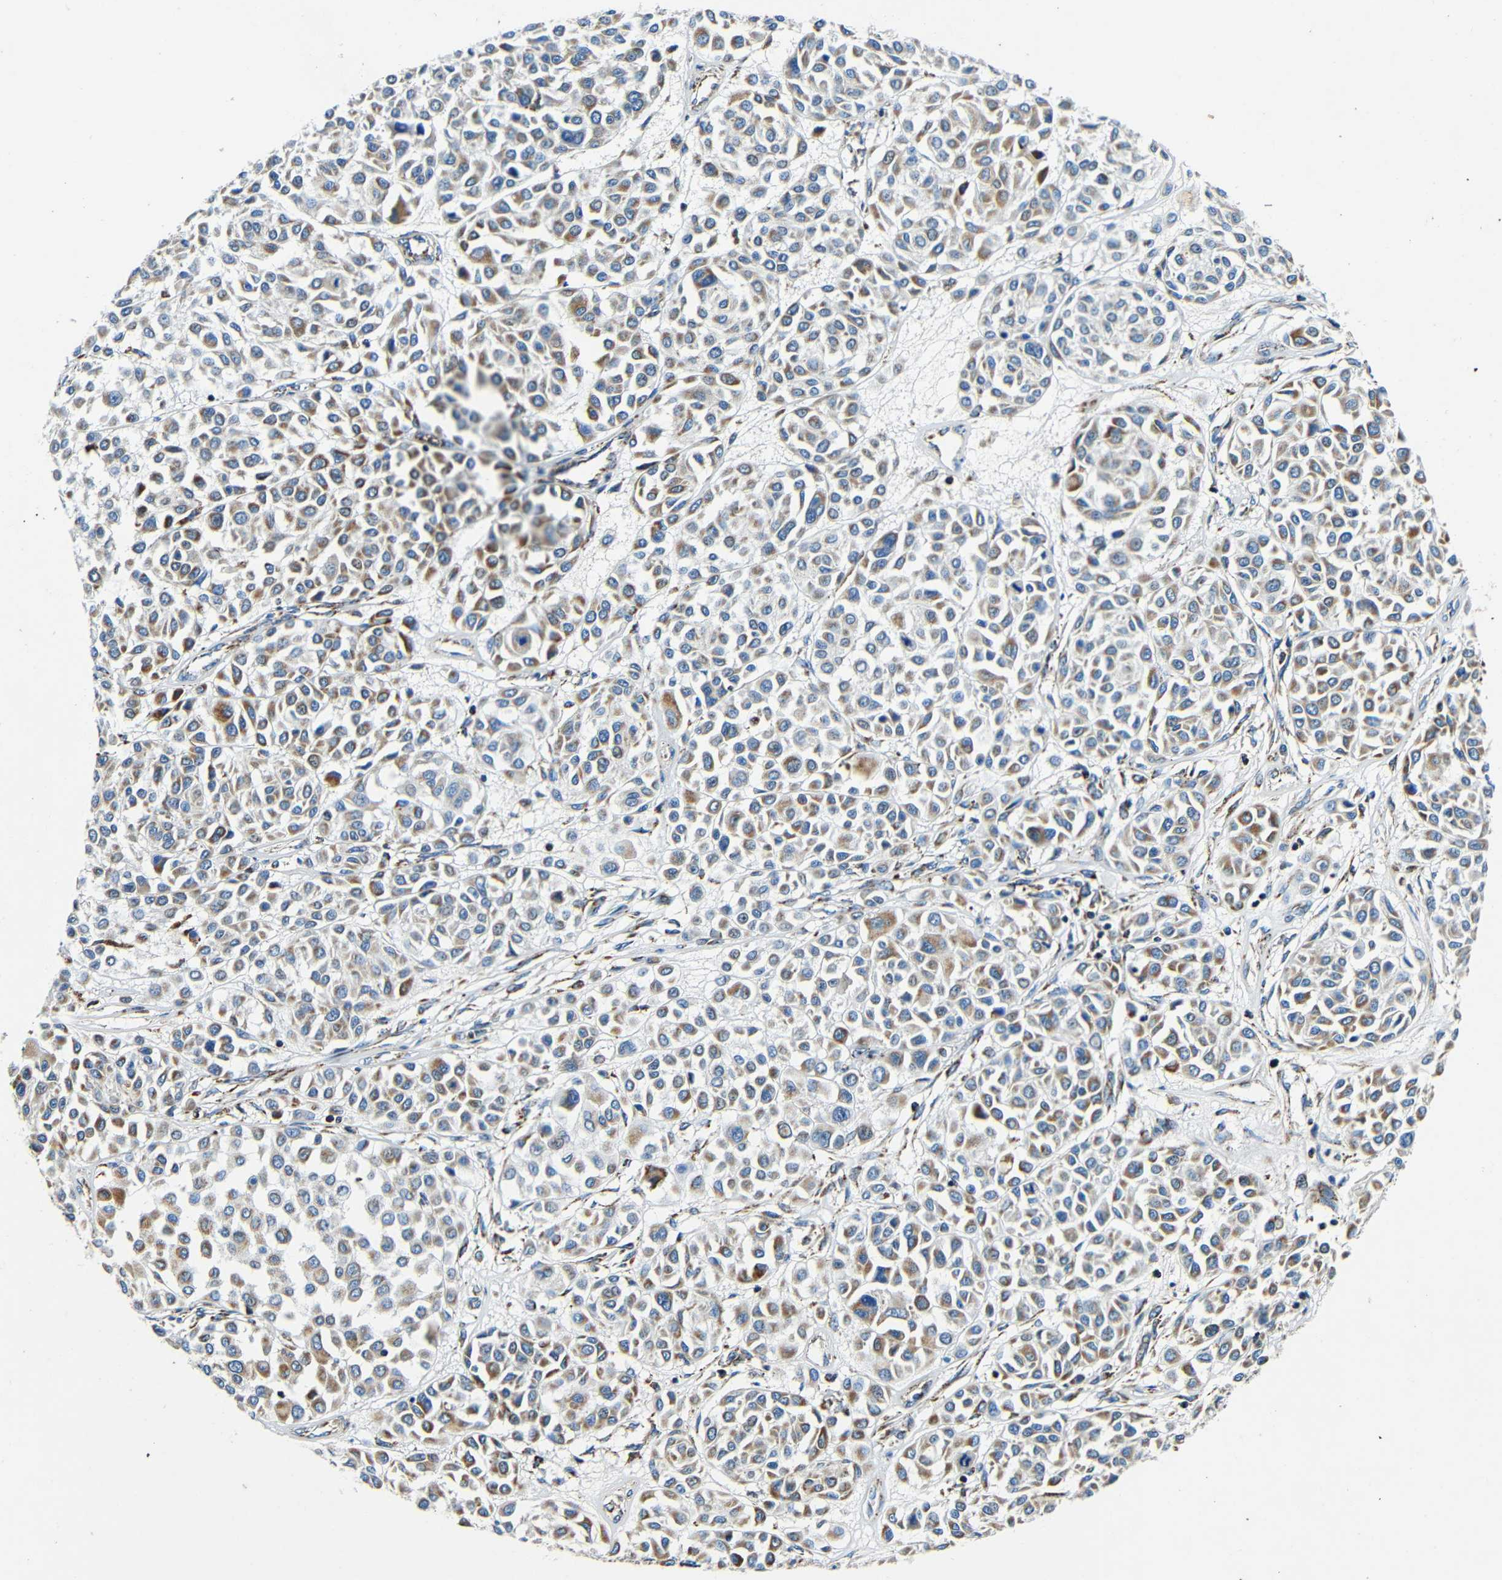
{"staining": {"intensity": "moderate", "quantity": ">75%", "location": "cytoplasmic/membranous"}, "tissue": "melanoma", "cell_type": "Tumor cells", "image_type": "cancer", "snomed": [{"axis": "morphology", "description": "Malignant melanoma, Metastatic site"}, {"axis": "topography", "description": "Soft tissue"}], "caption": "A medium amount of moderate cytoplasmic/membranous expression is seen in about >75% of tumor cells in malignant melanoma (metastatic site) tissue.", "gene": "GALNT18", "patient": {"sex": "male", "age": 41}}